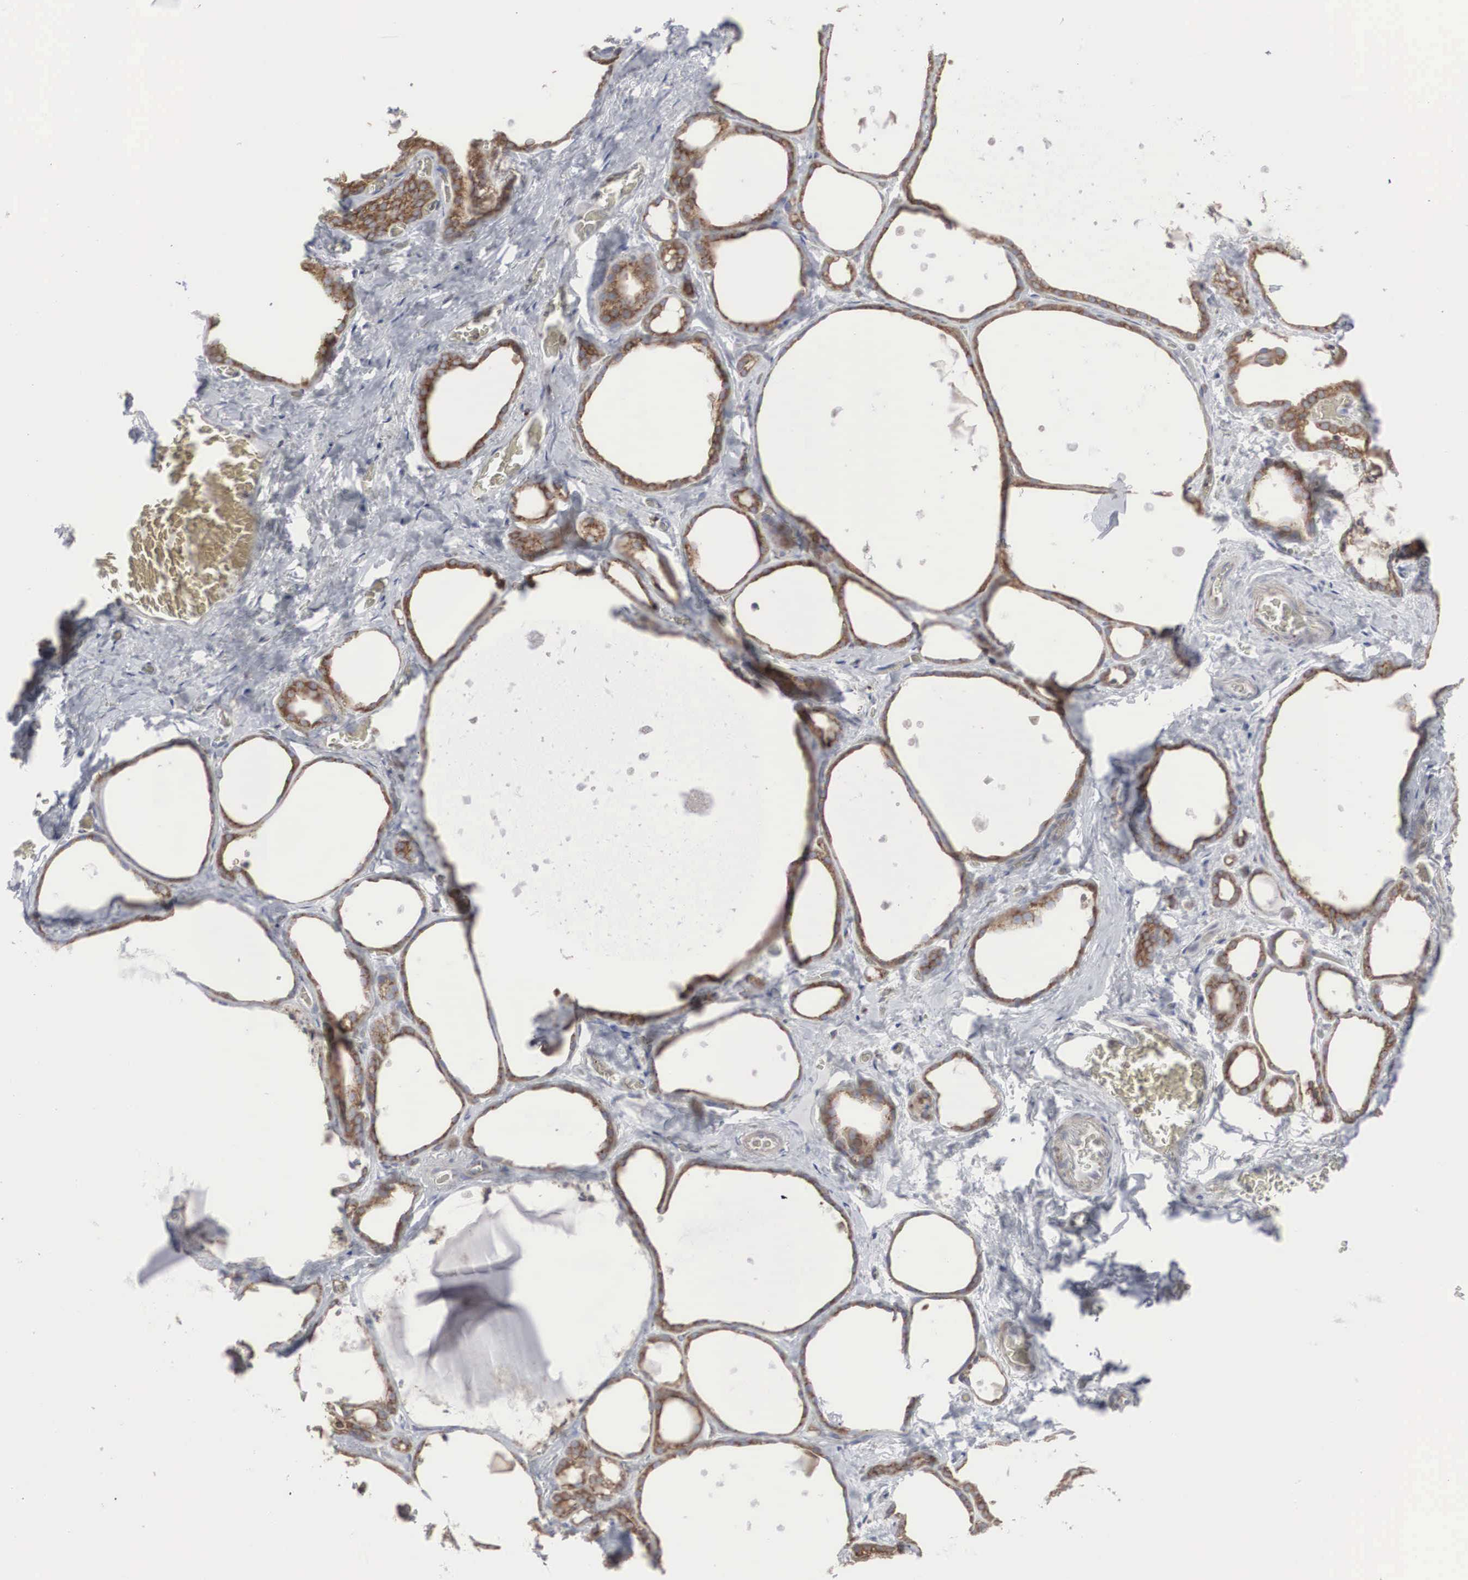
{"staining": {"intensity": "strong", "quantity": ">75%", "location": "cytoplasmic/membranous"}, "tissue": "thyroid gland", "cell_type": "Glandular cells", "image_type": "normal", "snomed": [{"axis": "morphology", "description": "Normal tissue, NOS"}, {"axis": "topography", "description": "Thyroid gland"}], "caption": "Immunohistochemistry (IHC) image of normal thyroid gland: human thyroid gland stained using immunohistochemistry exhibits high levels of strong protein expression localized specifically in the cytoplasmic/membranous of glandular cells, appearing as a cytoplasmic/membranous brown color.", "gene": "CTAGE15", "patient": {"sex": "male", "age": 76}}